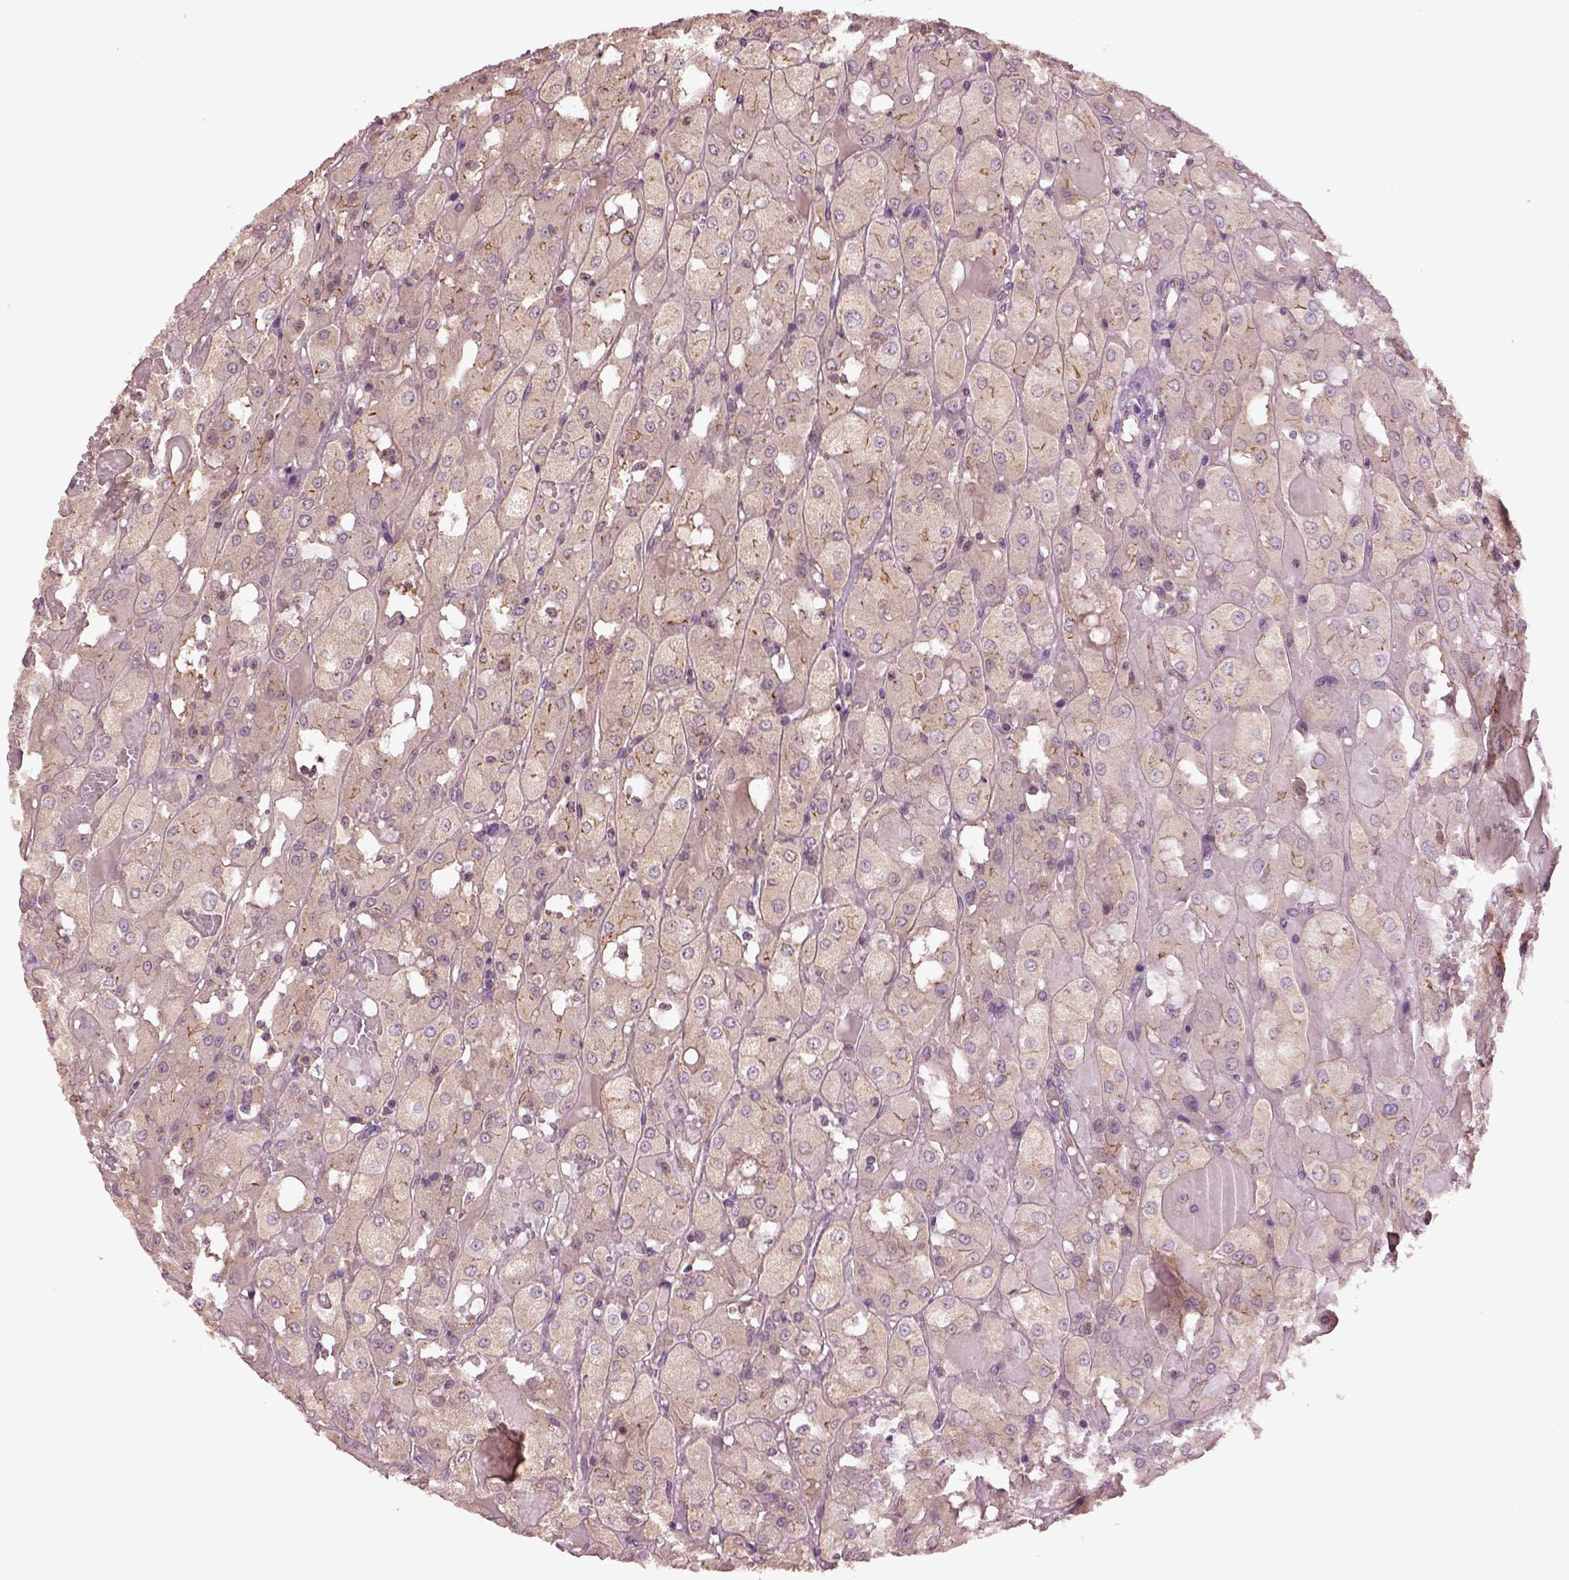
{"staining": {"intensity": "moderate", "quantity": "<25%", "location": "cytoplasmic/membranous"}, "tissue": "renal cancer", "cell_type": "Tumor cells", "image_type": "cancer", "snomed": [{"axis": "morphology", "description": "Adenocarcinoma, NOS"}, {"axis": "topography", "description": "Kidney"}], "caption": "Renal adenocarcinoma stained with immunohistochemistry shows moderate cytoplasmic/membranous expression in approximately <25% of tumor cells. The staining is performed using DAB (3,3'-diaminobenzidine) brown chromogen to label protein expression. The nuclei are counter-stained blue using hematoxylin.", "gene": "MTHFS", "patient": {"sex": "male", "age": 72}}